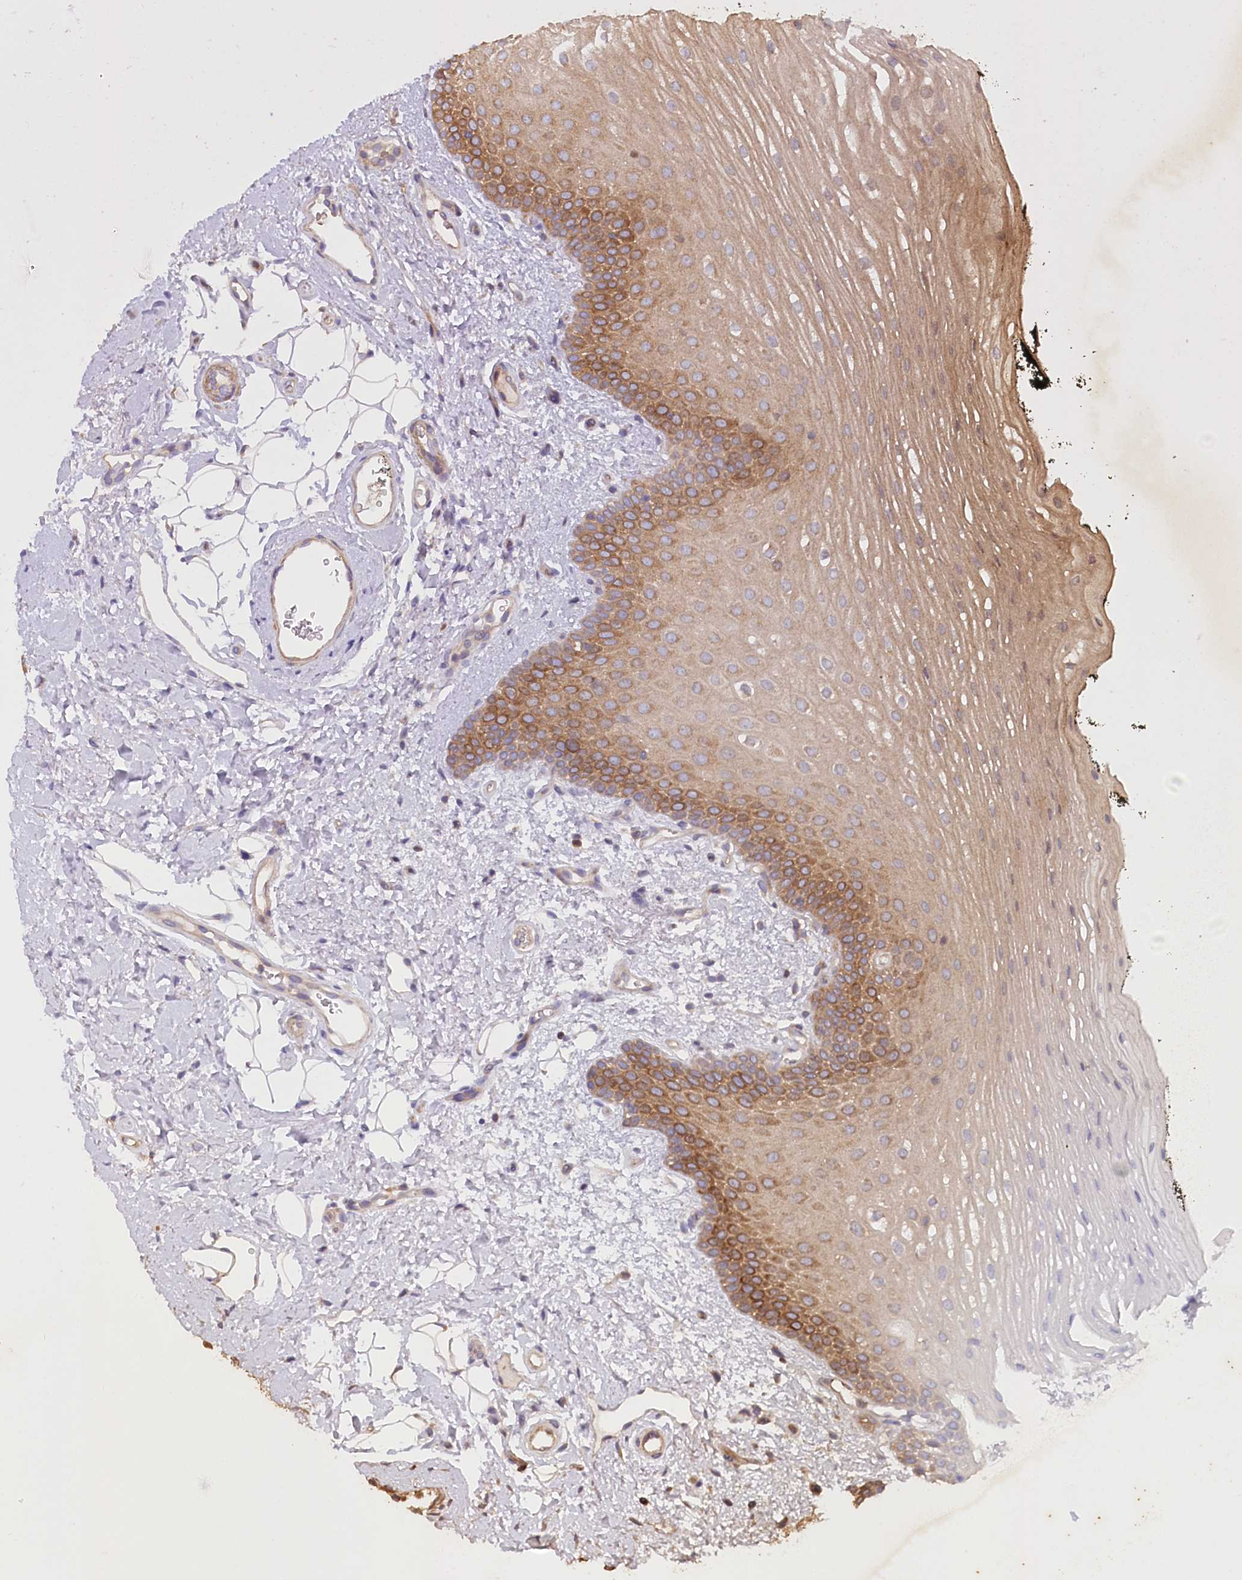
{"staining": {"intensity": "strong", "quantity": "25%-75%", "location": "cytoplasmic/membranous"}, "tissue": "oral mucosa", "cell_type": "Squamous epithelial cells", "image_type": "normal", "snomed": [{"axis": "morphology", "description": "No evidence of malignacy"}, {"axis": "topography", "description": "Oral tissue"}, {"axis": "topography", "description": "Head-Neck"}], "caption": "A brown stain highlights strong cytoplasmic/membranous expression of a protein in squamous epithelial cells of benign oral mucosa.", "gene": "PAIP2", "patient": {"sex": "male", "age": 68}}